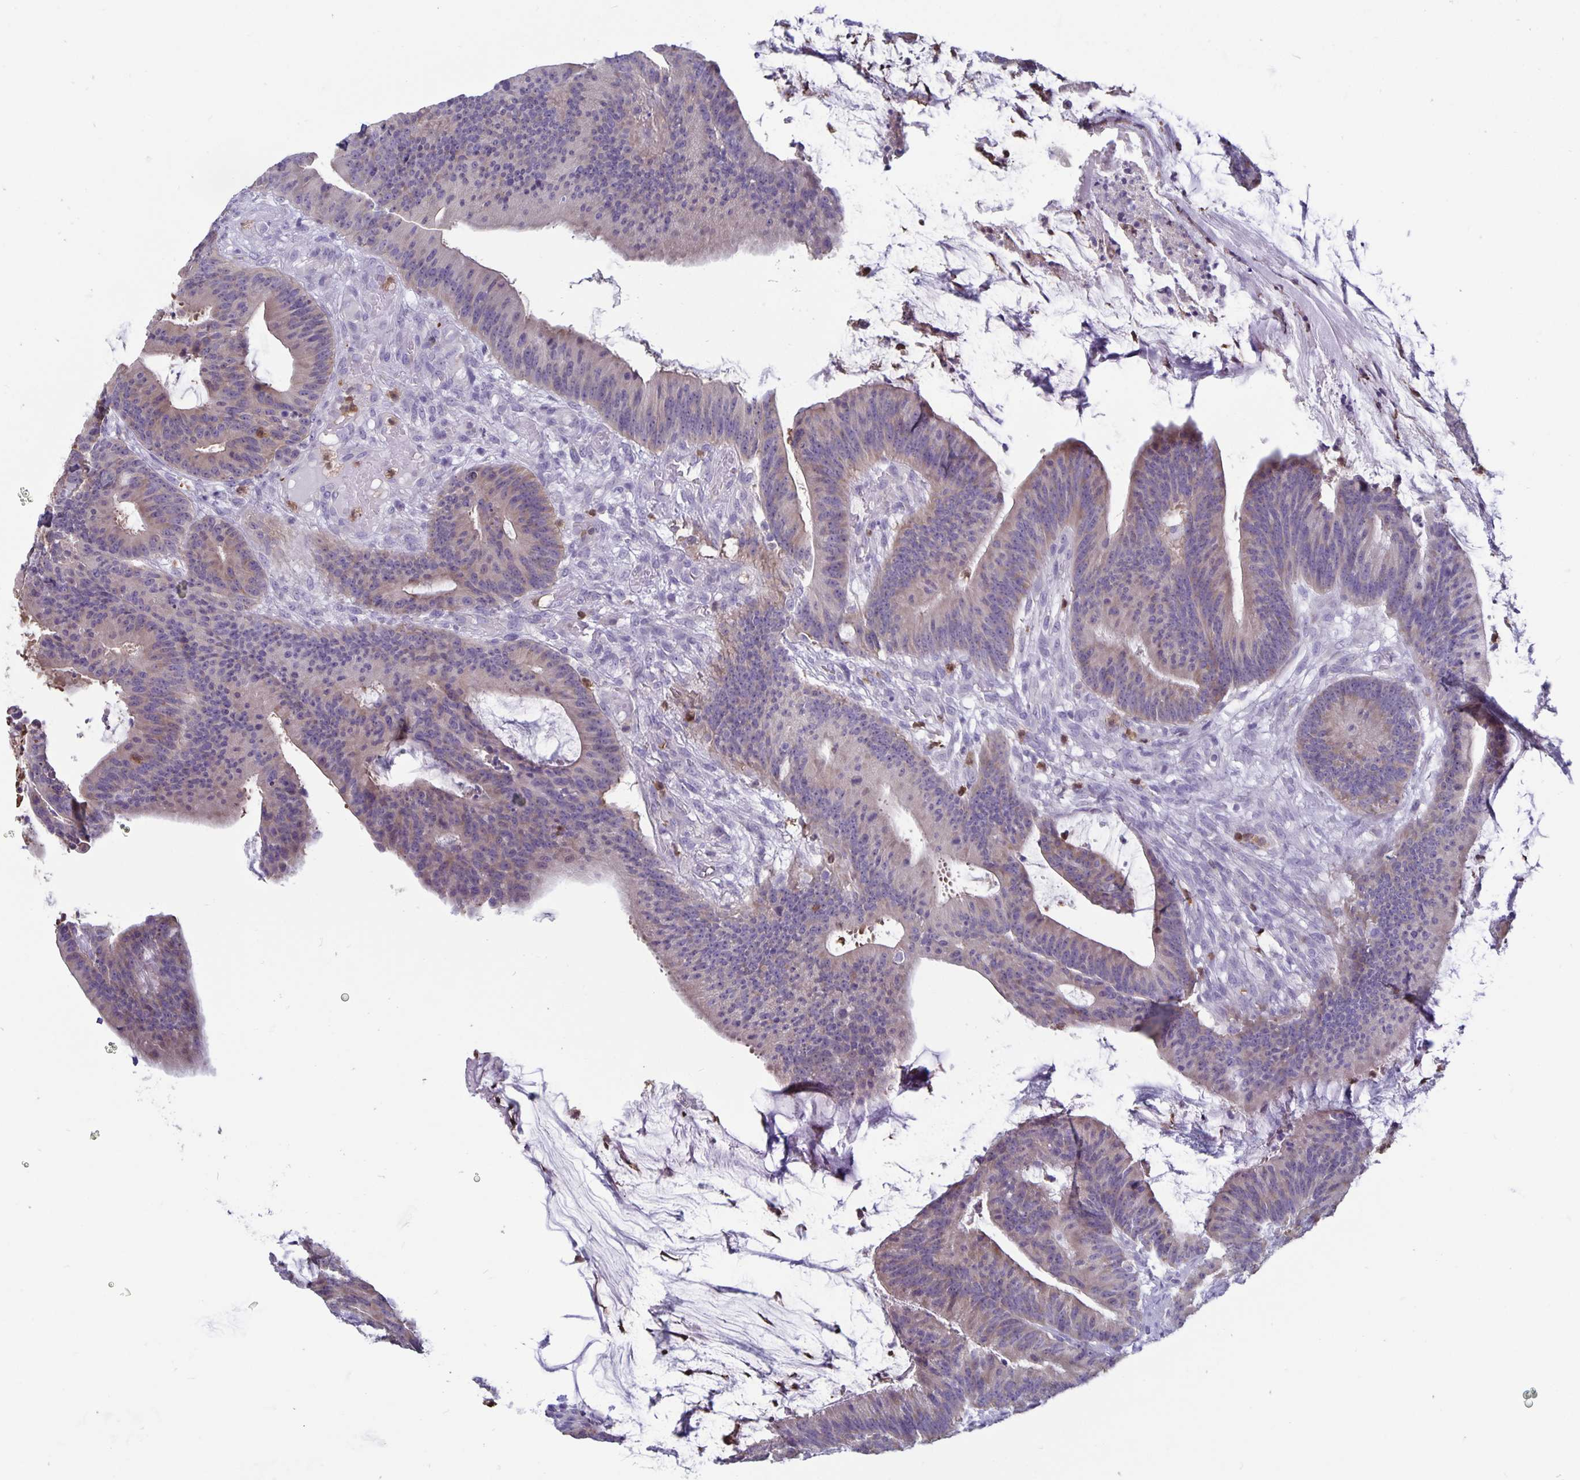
{"staining": {"intensity": "weak", "quantity": "<25%", "location": "cytoplasmic/membranous"}, "tissue": "colorectal cancer", "cell_type": "Tumor cells", "image_type": "cancer", "snomed": [{"axis": "morphology", "description": "Adenocarcinoma, NOS"}, {"axis": "topography", "description": "Colon"}], "caption": "An IHC photomicrograph of colorectal adenocarcinoma is shown. There is no staining in tumor cells of colorectal adenocarcinoma.", "gene": "PLCB3", "patient": {"sex": "female", "age": 78}}